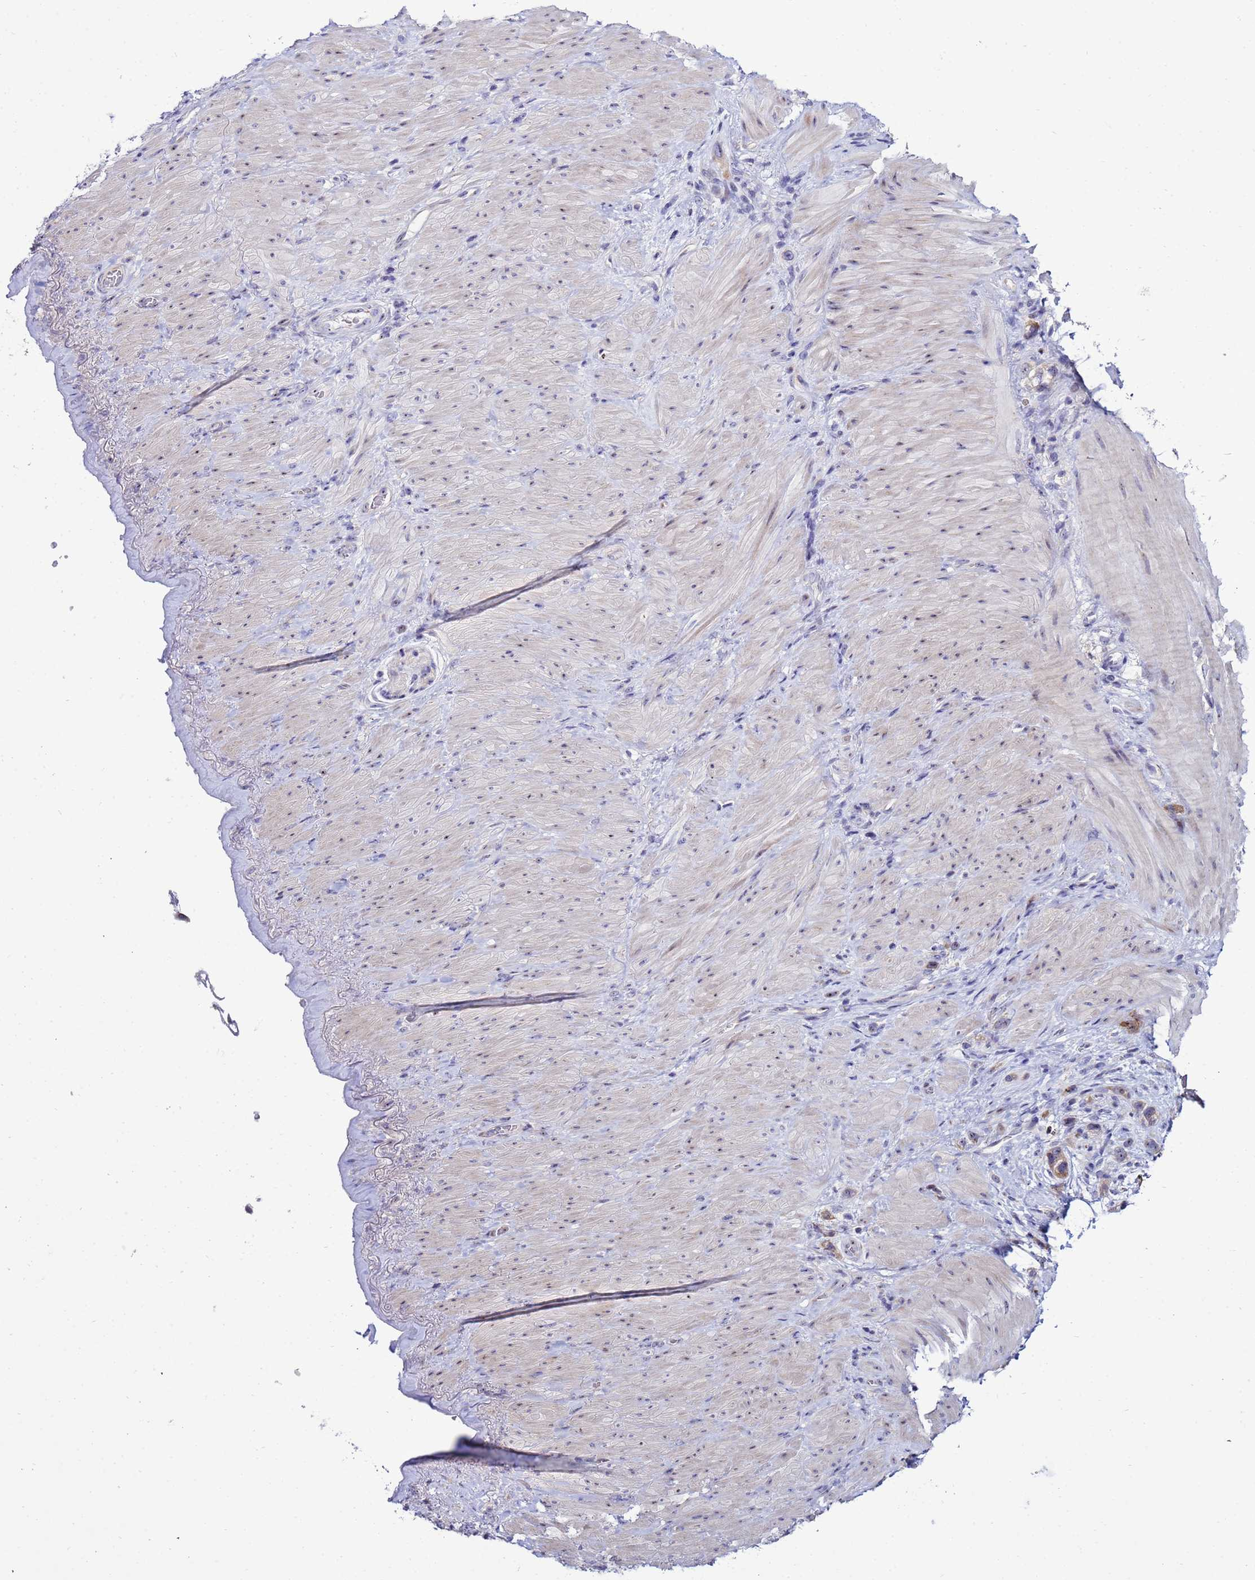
{"staining": {"intensity": "moderate", "quantity": ">75%", "location": "cytoplasmic/membranous,nuclear"}, "tissue": "stomach cancer", "cell_type": "Tumor cells", "image_type": "cancer", "snomed": [{"axis": "morphology", "description": "Adenocarcinoma, NOS"}, {"axis": "topography", "description": "Stomach"}], "caption": "Protein expression analysis of stomach cancer (adenocarcinoma) demonstrates moderate cytoplasmic/membranous and nuclear staining in approximately >75% of tumor cells.", "gene": "NOL8", "patient": {"sex": "female", "age": 65}}